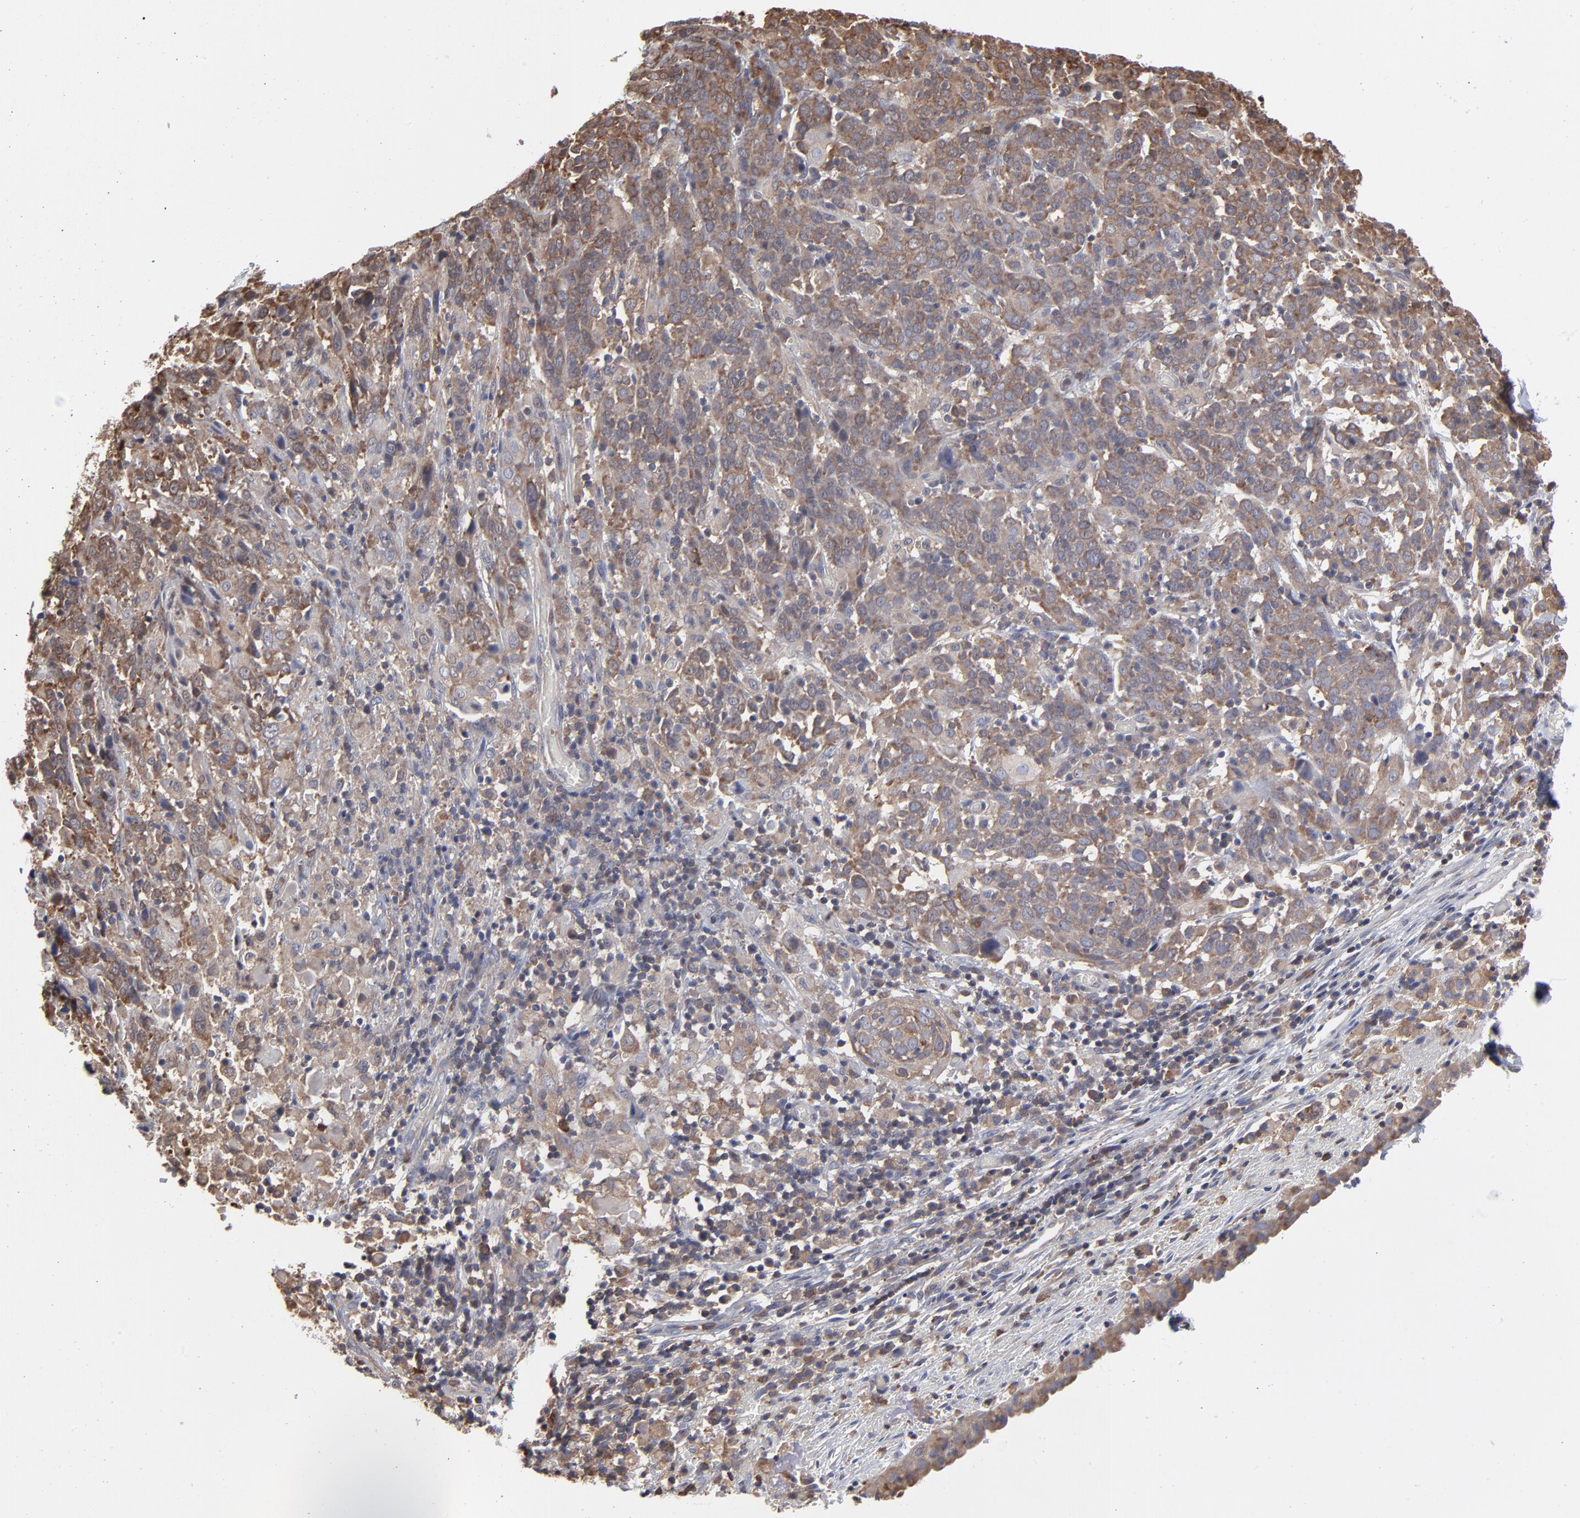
{"staining": {"intensity": "moderate", "quantity": ">75%", "location": "cytoplasmic/membranous"}, "tissue": "cervical cancer", "cell_type": "Tumor cells", "image_type": "cancer", "snomed": [{"axis": "morphology", "description": "Normal tissue, NOS"}, {"axis": "morphology", "description": "Squamous cell carcinoma, NOS"}, {"axis": "topography", "description": "Cervix"}], "caption": "Immunohistochemical staining of cervical cancer (squamous cell carcinoma) shows moderate cytoplasmic/membranous protein staining in approximately >75% of tumor cells. Using DAB (3,3'-diaminobenzidine) (brown) and hematoxylin (blue) stains, captured at high magnification using brightfield microscopy.", "gene": "MAP2K1", "patient": {"sex": "female", "age": 67}}